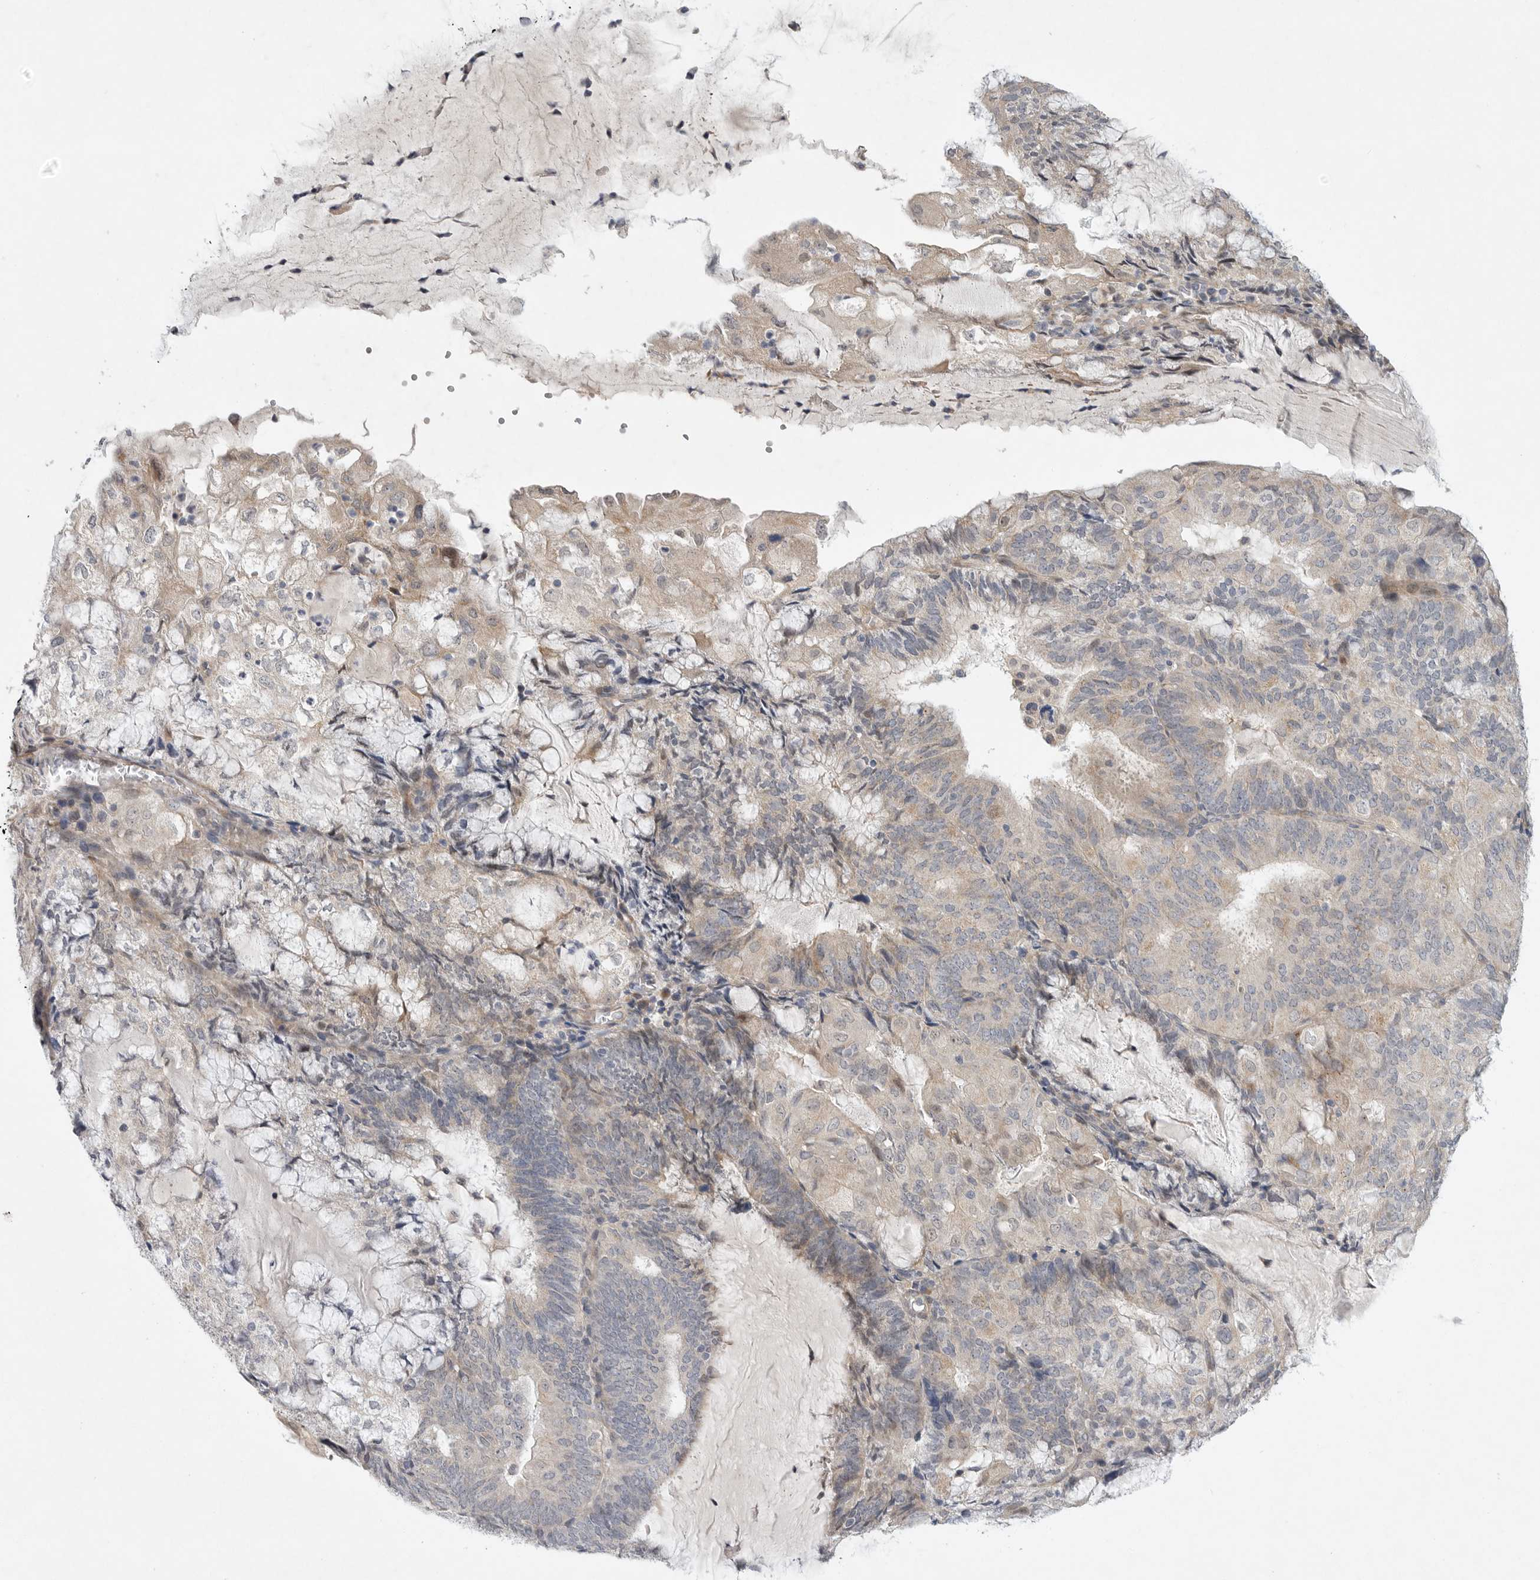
{"staining": {"intensity": "weak", "quantity": "<25%", "location": "cytoplasmic/membranous"}, "tissue": "endometrial cancer", "cell_type": "Tumor cells", "image_type": "cancer", "snomed": [{"axis": "morphology", "description": "Adenocarcinoma, NOS"}, {"axis": "topography", "description": "Endometrium"}], "caption": "High magnification brightfield microscopy of endometrial cancer (adenocarcinoma) stained with DAB (3,3'-diaminobenzidine) (brown) and counterstained with hematoxylin (blue): tumor cells show no significant staining.", "gene": "FBXO43", "patient": {"sex": "female", "age": 81}}